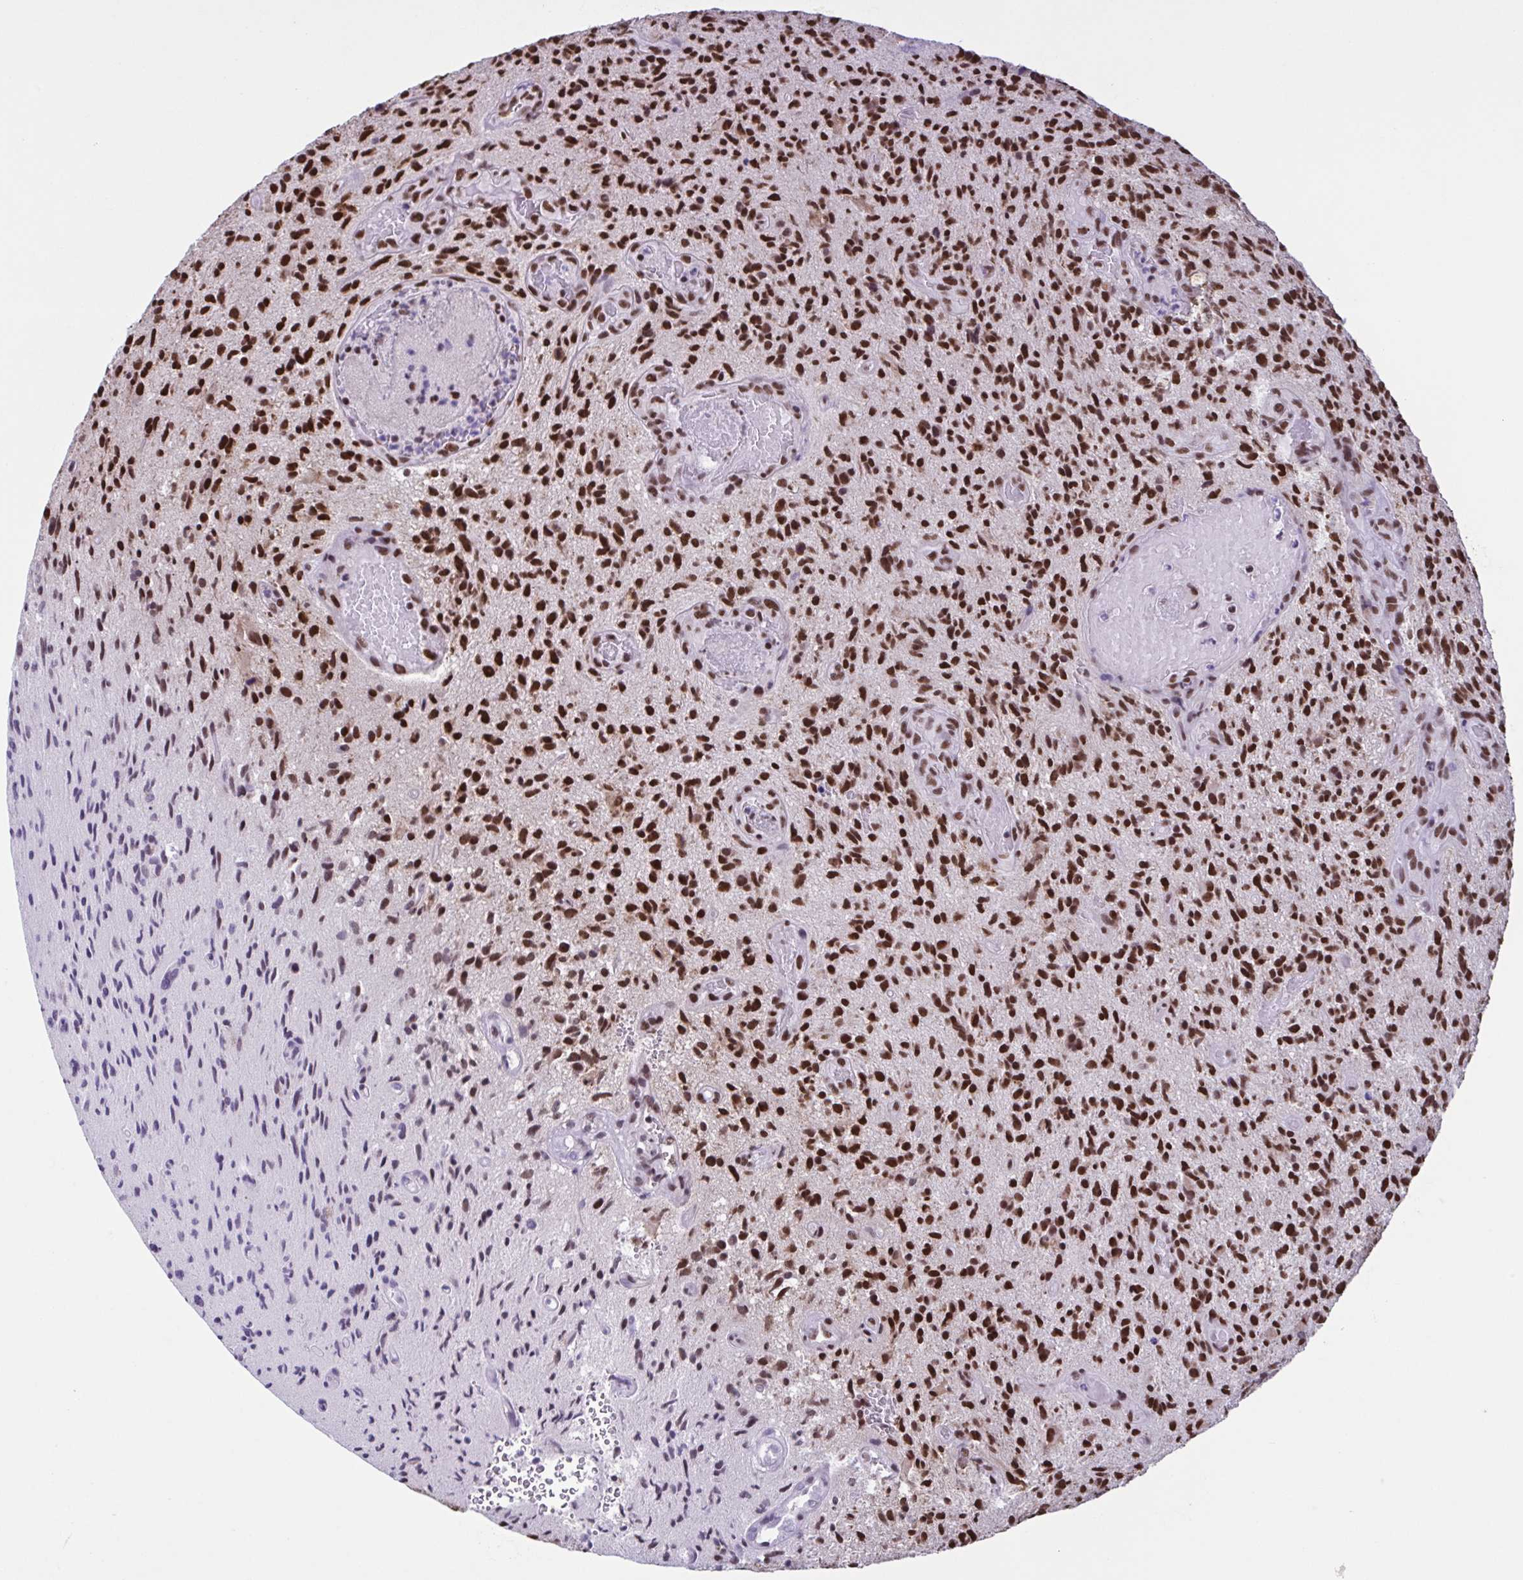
{"staining": {"intensity": "strong", "quantity": ">75%", "location": "nuclear"}, "tissue": "glioma", "cell_type": "Tumor cells", "image_type": "cancer", "snomed": [{"axis": "morphology", "description": "Glioma, malignant, High grade"}, {"axis": "topography", "description": "Brain"}], "caption": "Immunohistochemistry (IHC) micrograph of neoplastic tissue: human high-grade glioma (malignant) stained using immunohistochemistry exhibits high levels of strong protein expression localized specifically in the nuclear of tumor cells, appearing as a nuclear brown color.", "gene": "TIMM21", "patient": {"sex": "male", "age": 55}}